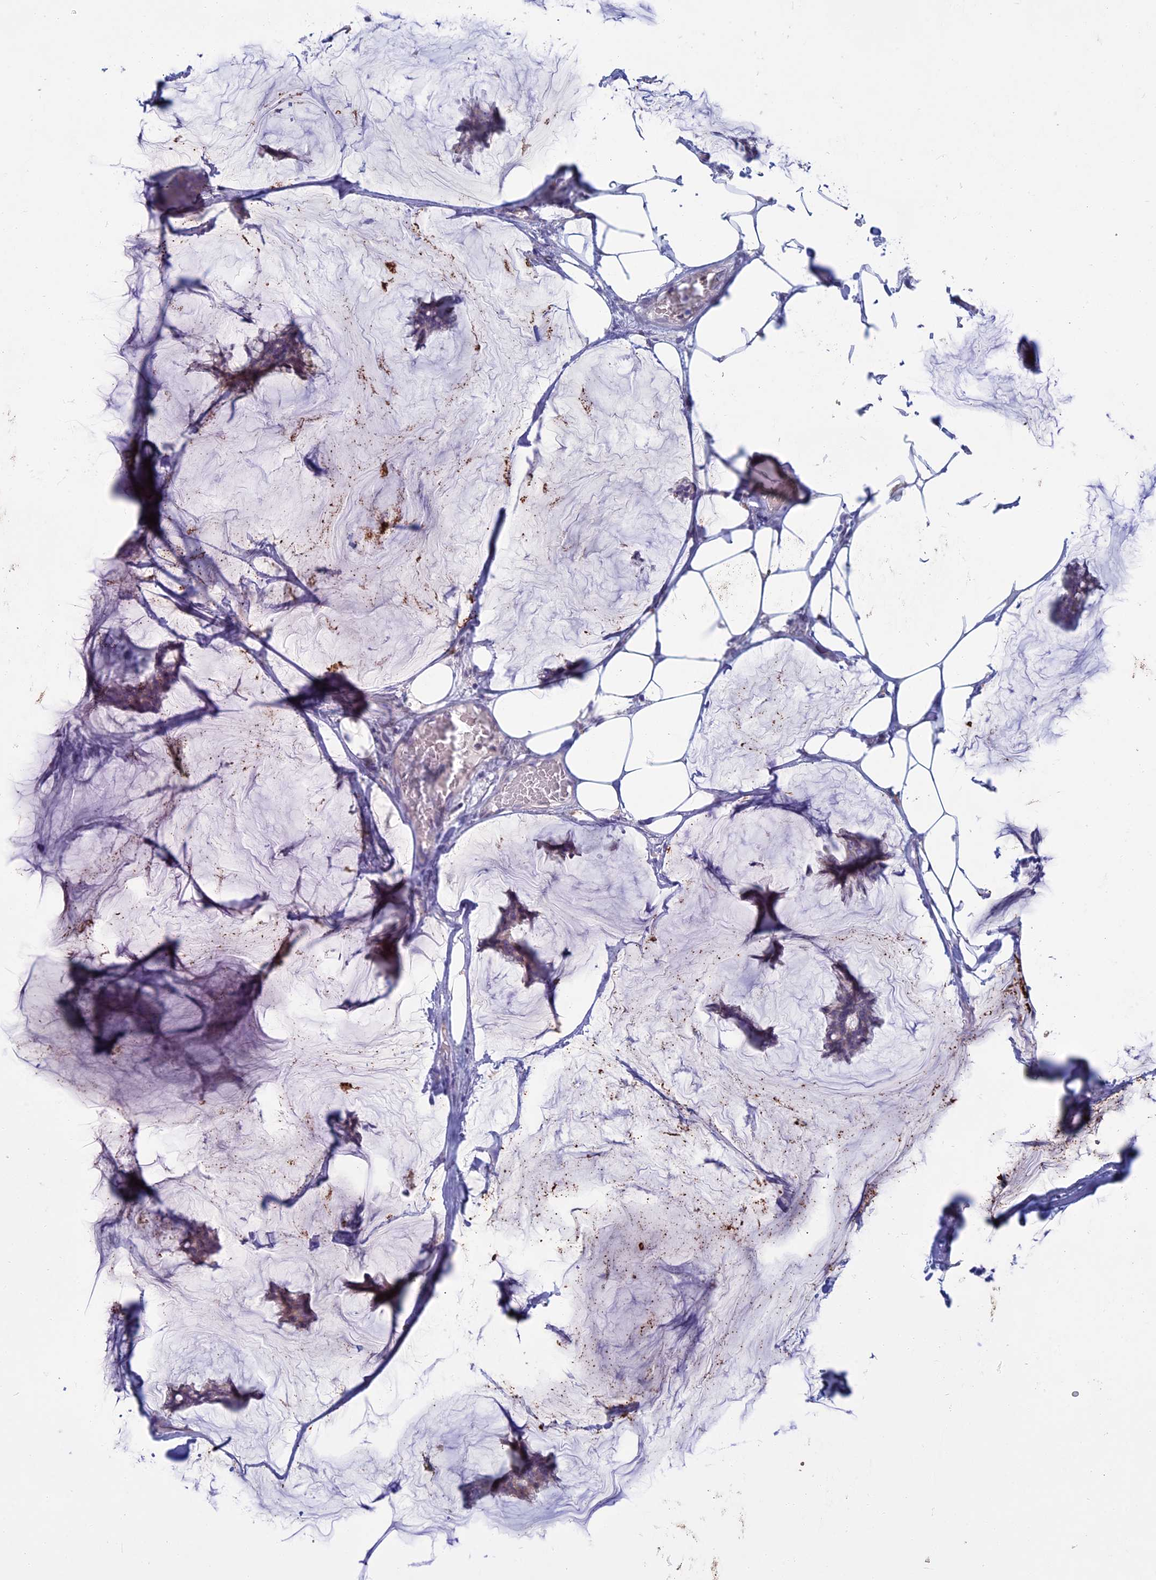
{"staining": {"intensity": "negative", "quantity": "none", "location": "none"}, "tissue": "breast cancer", "cell_type": "Tumor cells", "image_type": "cancer", "snomed": [{"axis": "morphology", "description": "Duct carcinoma"}, {"axis": "topography", "description": "Breast"}], "caption": "The immunohistochemistry photomicrograph has no significant staining in tumor cells of breast cancer tissue.", "gene": "SLC2A6", "patient": {"sex": "female", "age": 93}}